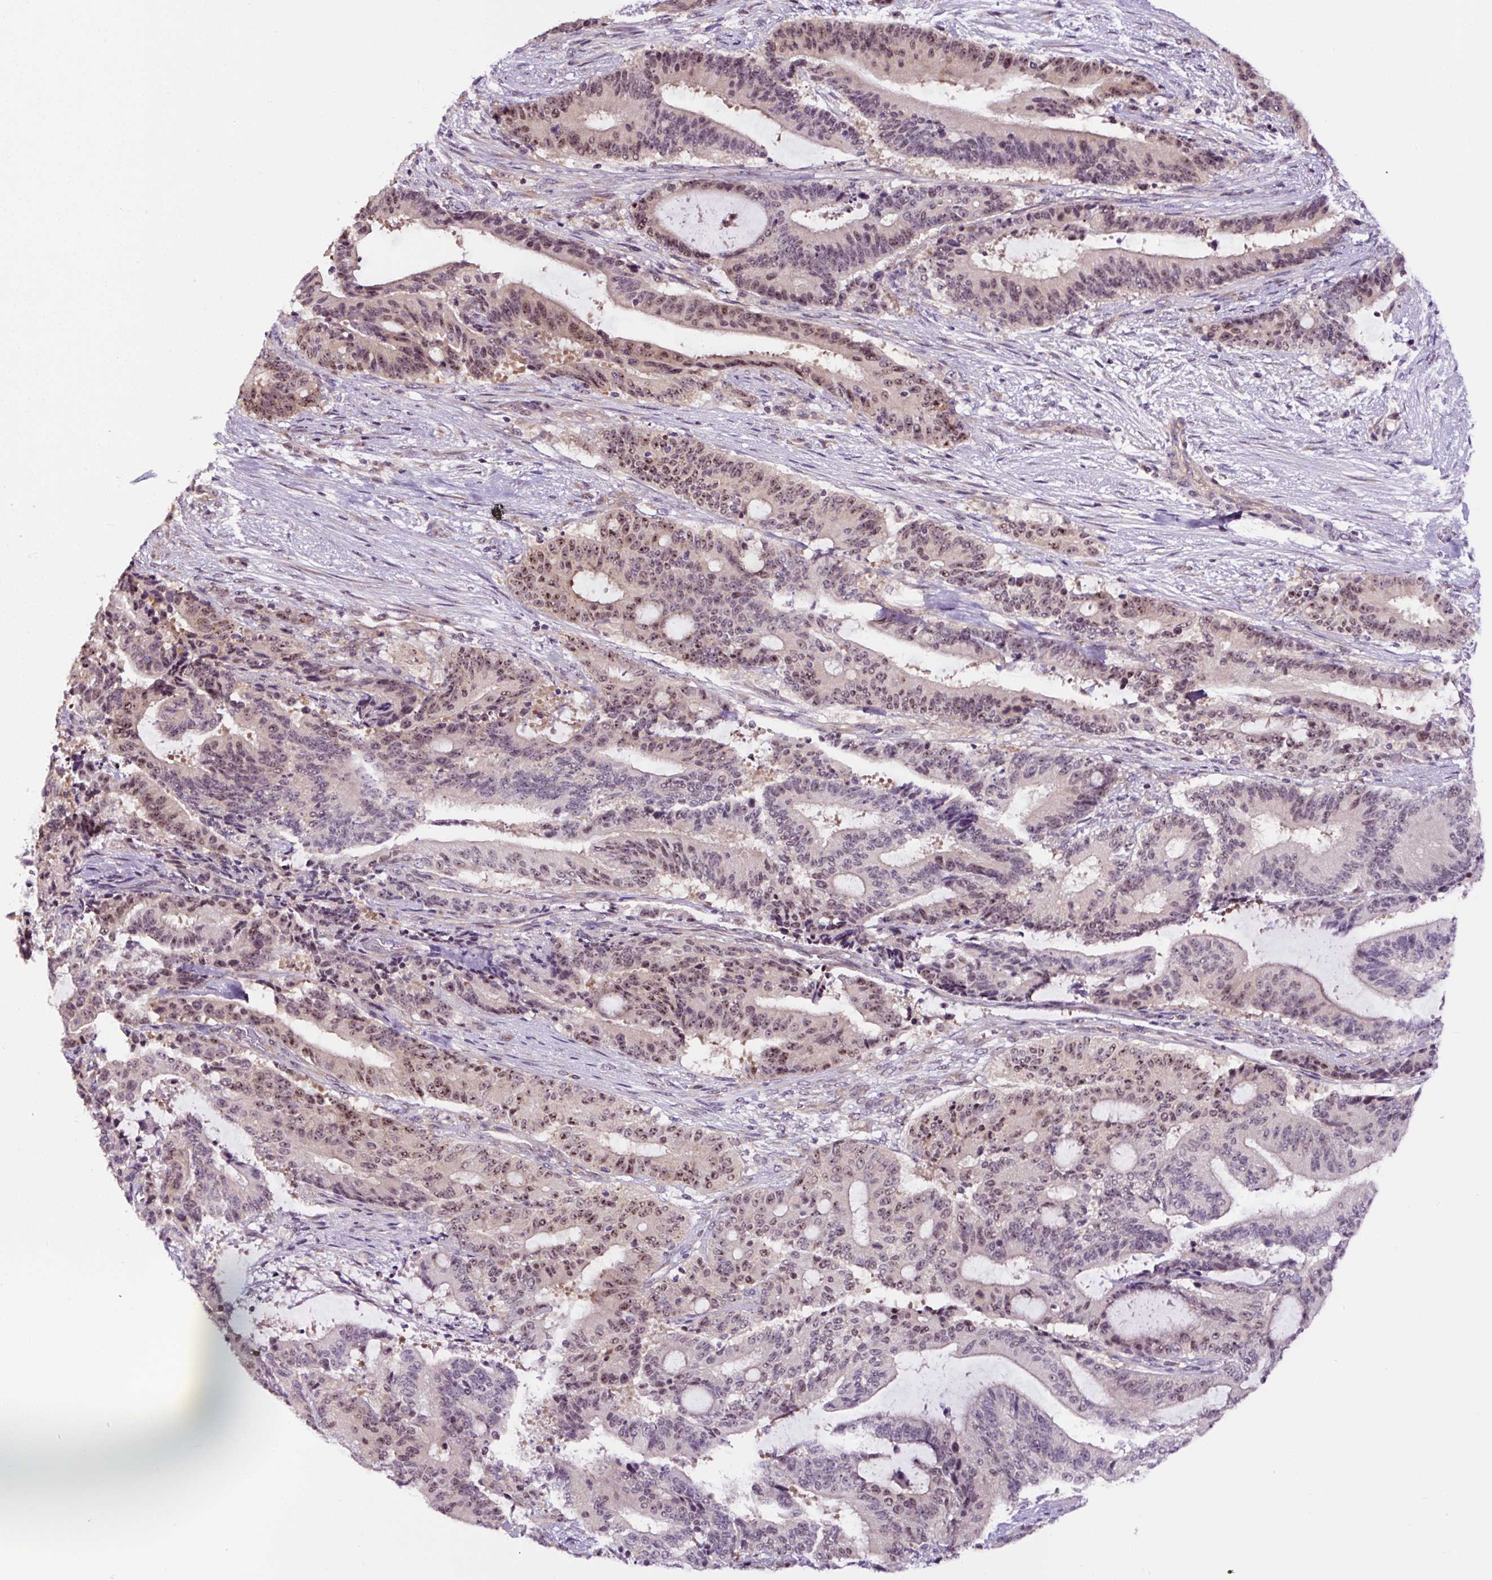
{"staining": {"intensity": "moderate", "quantity": ">75%", "location": "nuclear"}, "tissue": "liver cancer", "cell_type": "Tumor cells", "image_type": "cancer", "snomed": [{"axis": "morphology", "description": "Normal tissue, NOS"}, {"axis": "morphology", "description": "Cholangiocarcinoma"}, {"axis": "topography", "description": "Liver"}, {"axis": "topography", "description": "Peripheral nerve tissue"}], "caption": "DAB immunohistochemical staining of human liver cancer demonstrates moderate nuclear protein staining in approximately >75% of tumor cells. Nuclei are stained in blue.", "gene": "NOM1", "patient": {"sex": "female", "age": 73}}